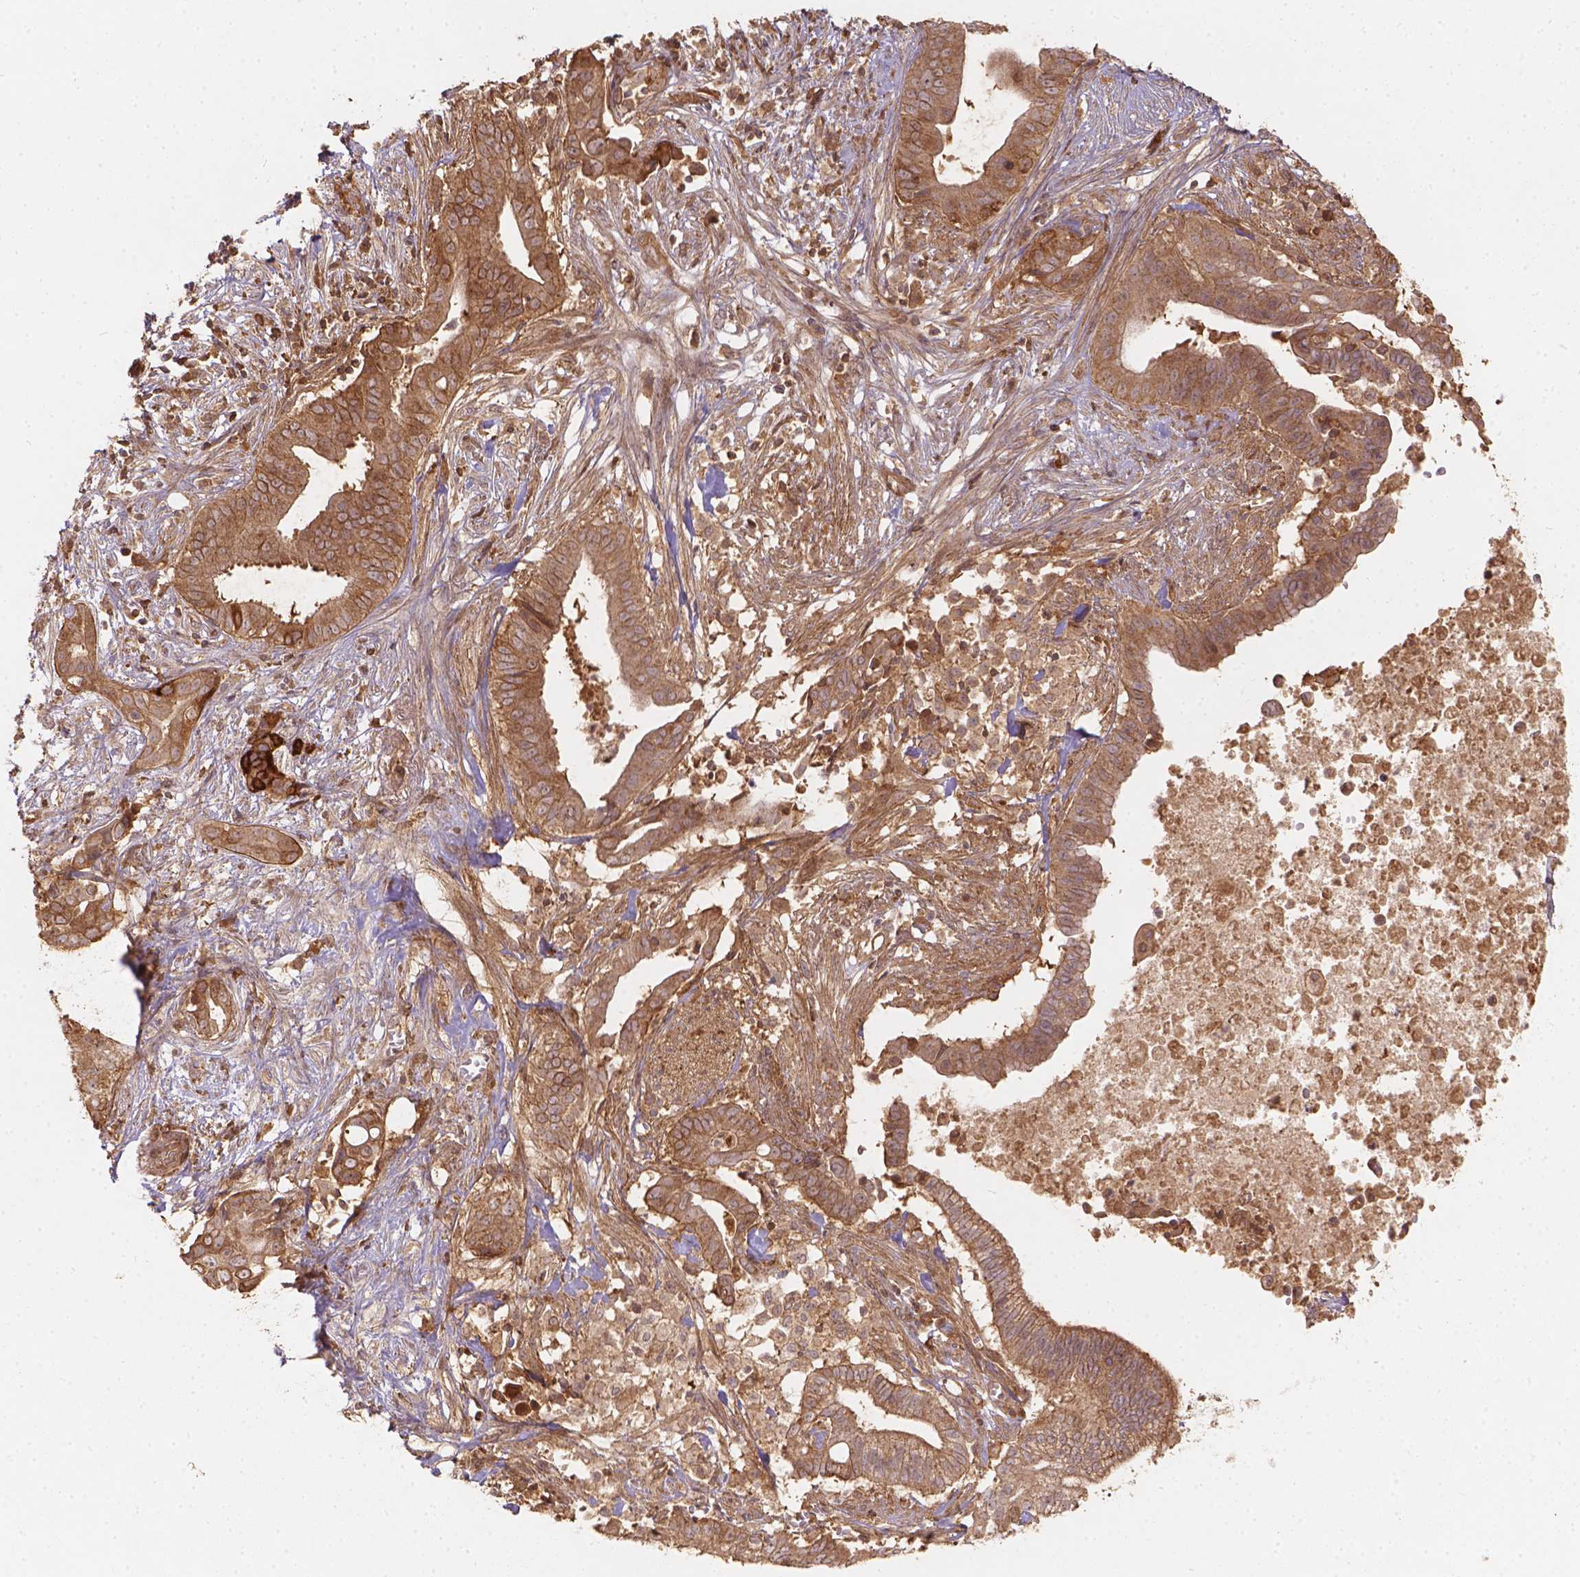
{"staining": {"intensity": "moderate", "quantity": ">75%", "location": "cytoplasmic/membranous"}, "tissue": "pancreatic cancer", "cell_type": "Tumor cells", "image_type": "cancer", "snomed": [{"axis": "morphology", "description": "Adenocarcinoma, NOS"}, {"axis": "topography", "description": "Pancreas"}], "caption": "Protein expression analysis of human pancreatic cancer (adenocarcinoma) reveals moderate cytoplasmic/membranous positivity in approximately >75% of tumor cells. Nuclei are stained in blue.", "gene": "XPR1", "patient": {"sex": "male", "age": 61}}